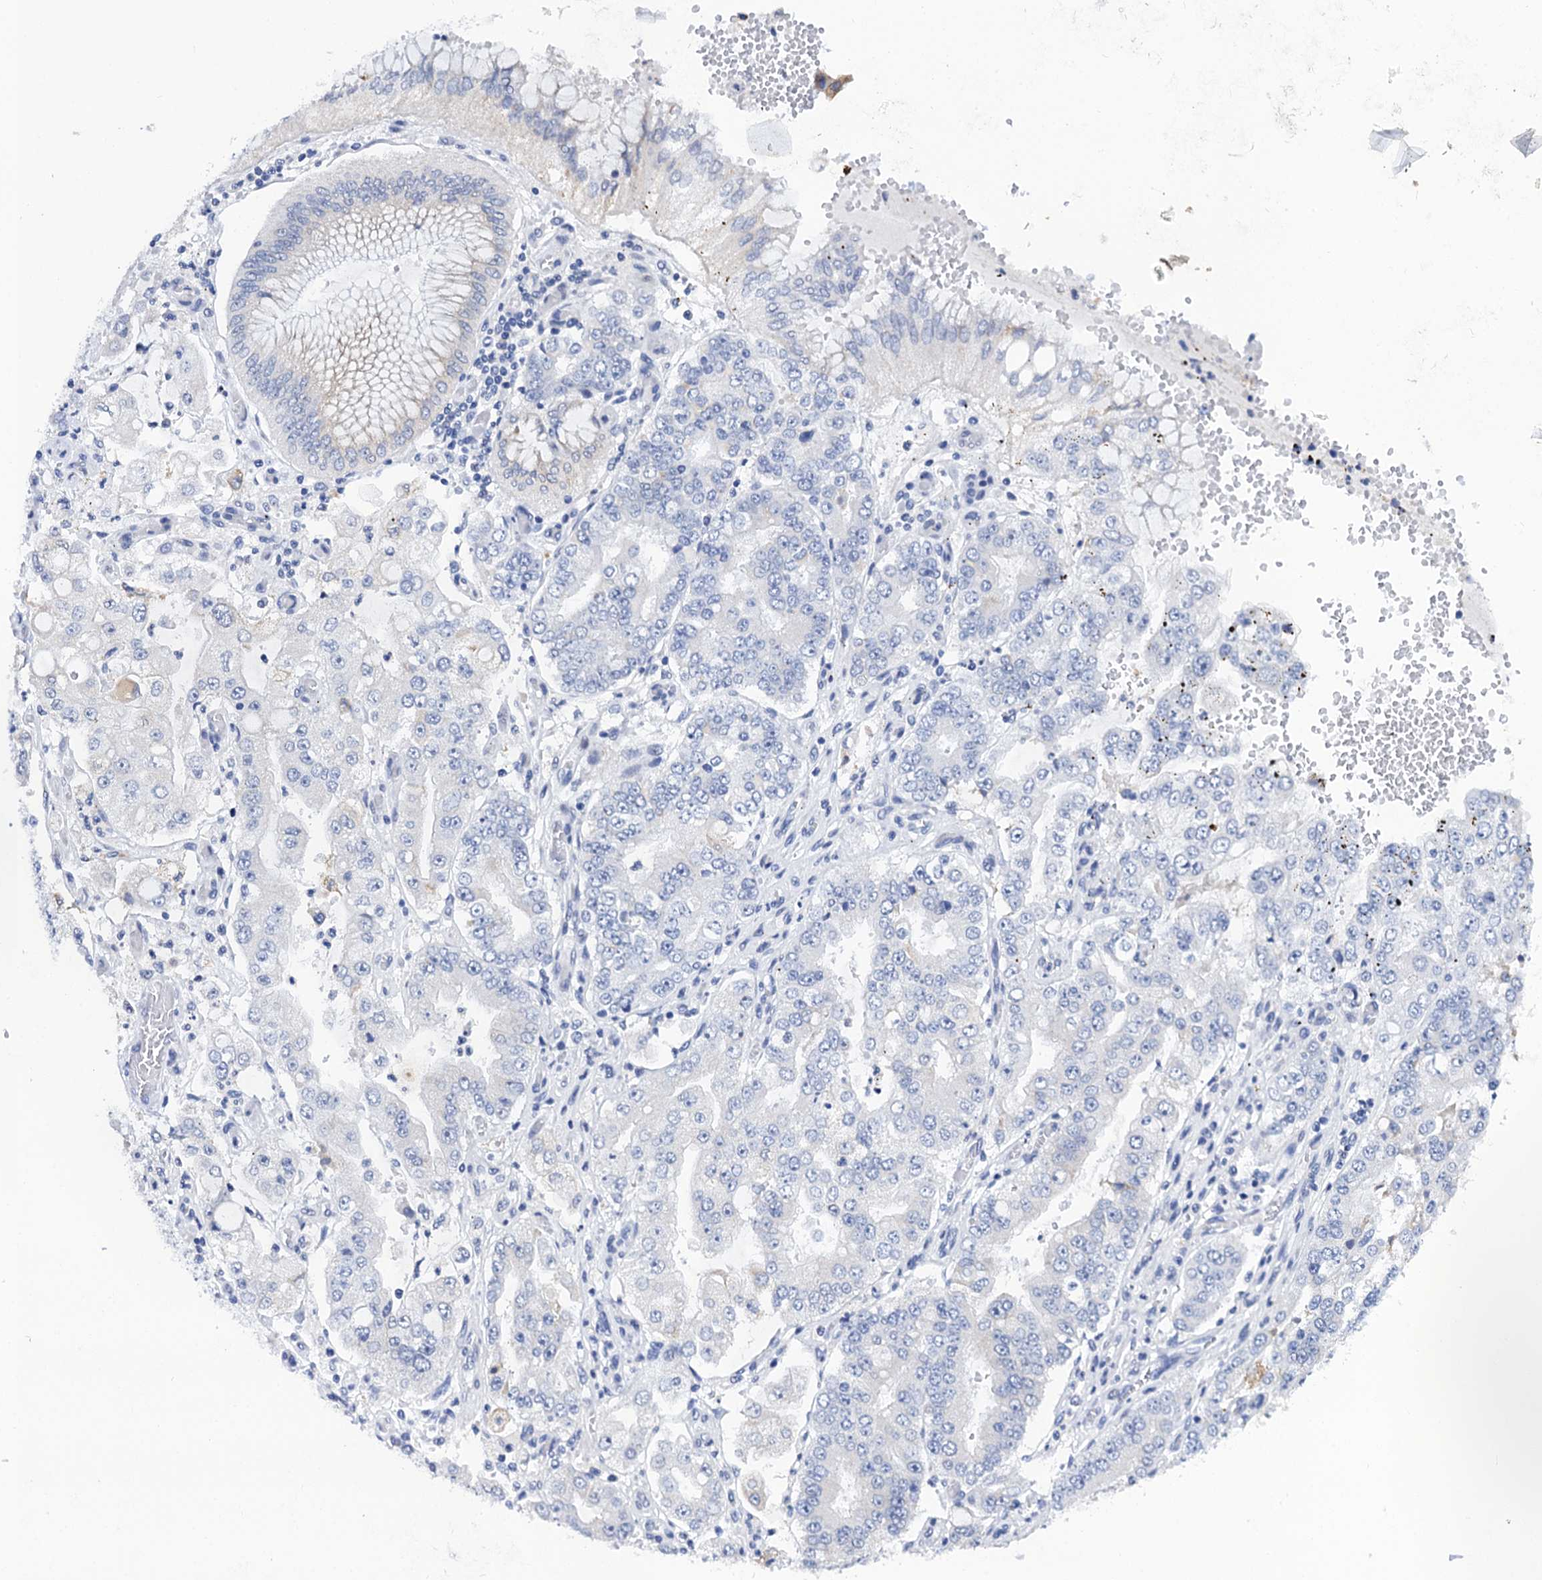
{"staining": {"intensity": "negative", "quantity": "none", "location": "none"}, "tissue": "stomach cancer", "cell_type": "Tumor cells", "image_type": "cancer", "snomed": [{"axis": "morphology", "description": "Adenocarcinoma, NOS"}, {"axis": "topography", "description": "Stomach"}], "caption": "Stomach cancer was stained to show a protein in brown. There is no significant positivity in tumor cells.", "gene": "LYPD3", "patient": {"sex": "male", "age": 76}}